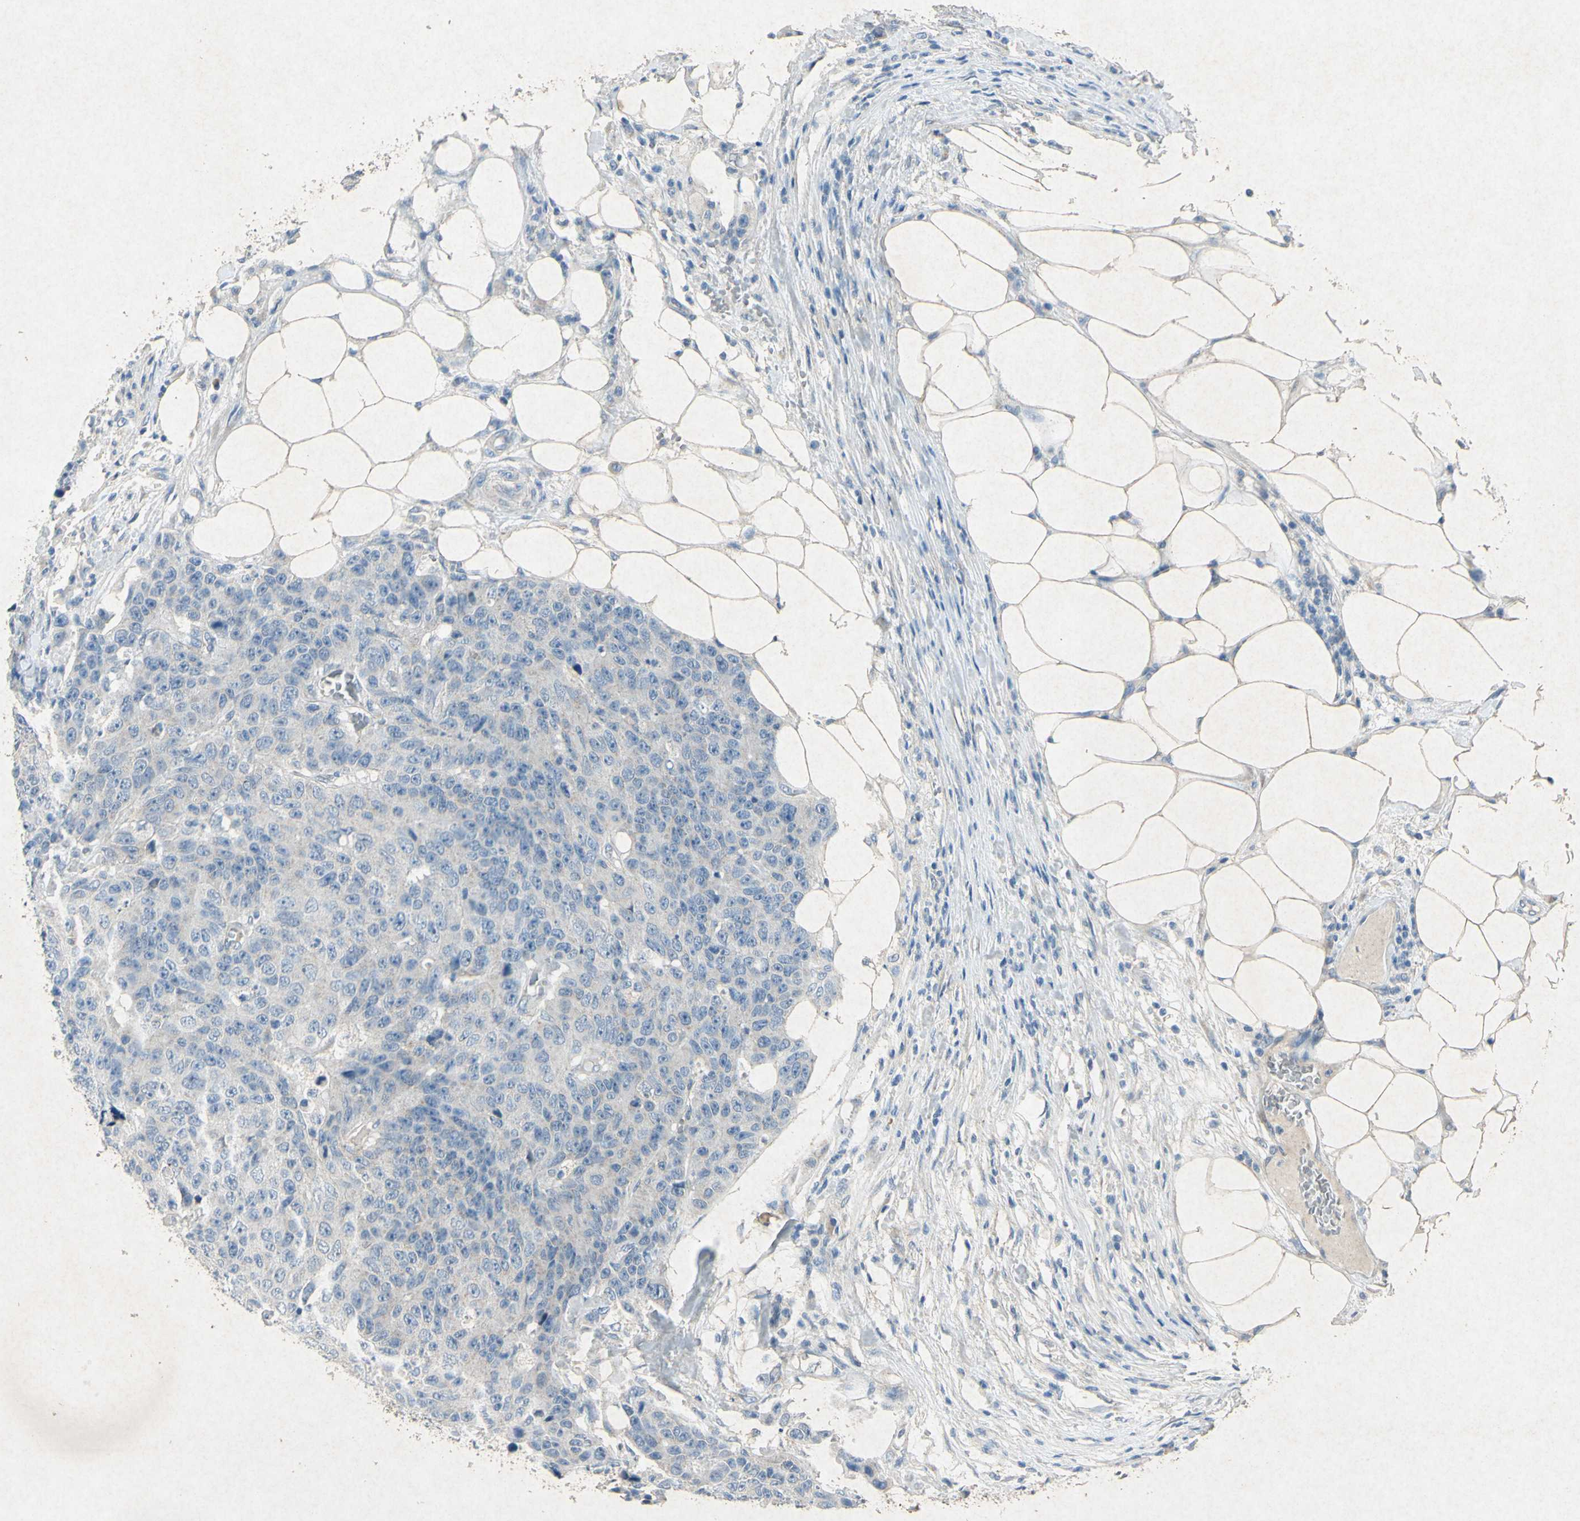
{"staining": {"intensity": "negative", "quantity": "none", "location": "none"}, "tissue": "colorectal cancer", "cell_type": "Tumor cells", "image_type": "cancer", "snomed": [{"axis": "morphology", "description": "Adenocarcinoma, NOS"}, {"axis": "topography", "description": "Colon"}], "caption": "Immunohistochemical staining of colorectal cancer demonstrates no significant staining in tumor cells.", "gene": "SNAP91", "patient": {"sex": "female", "age": 86}}